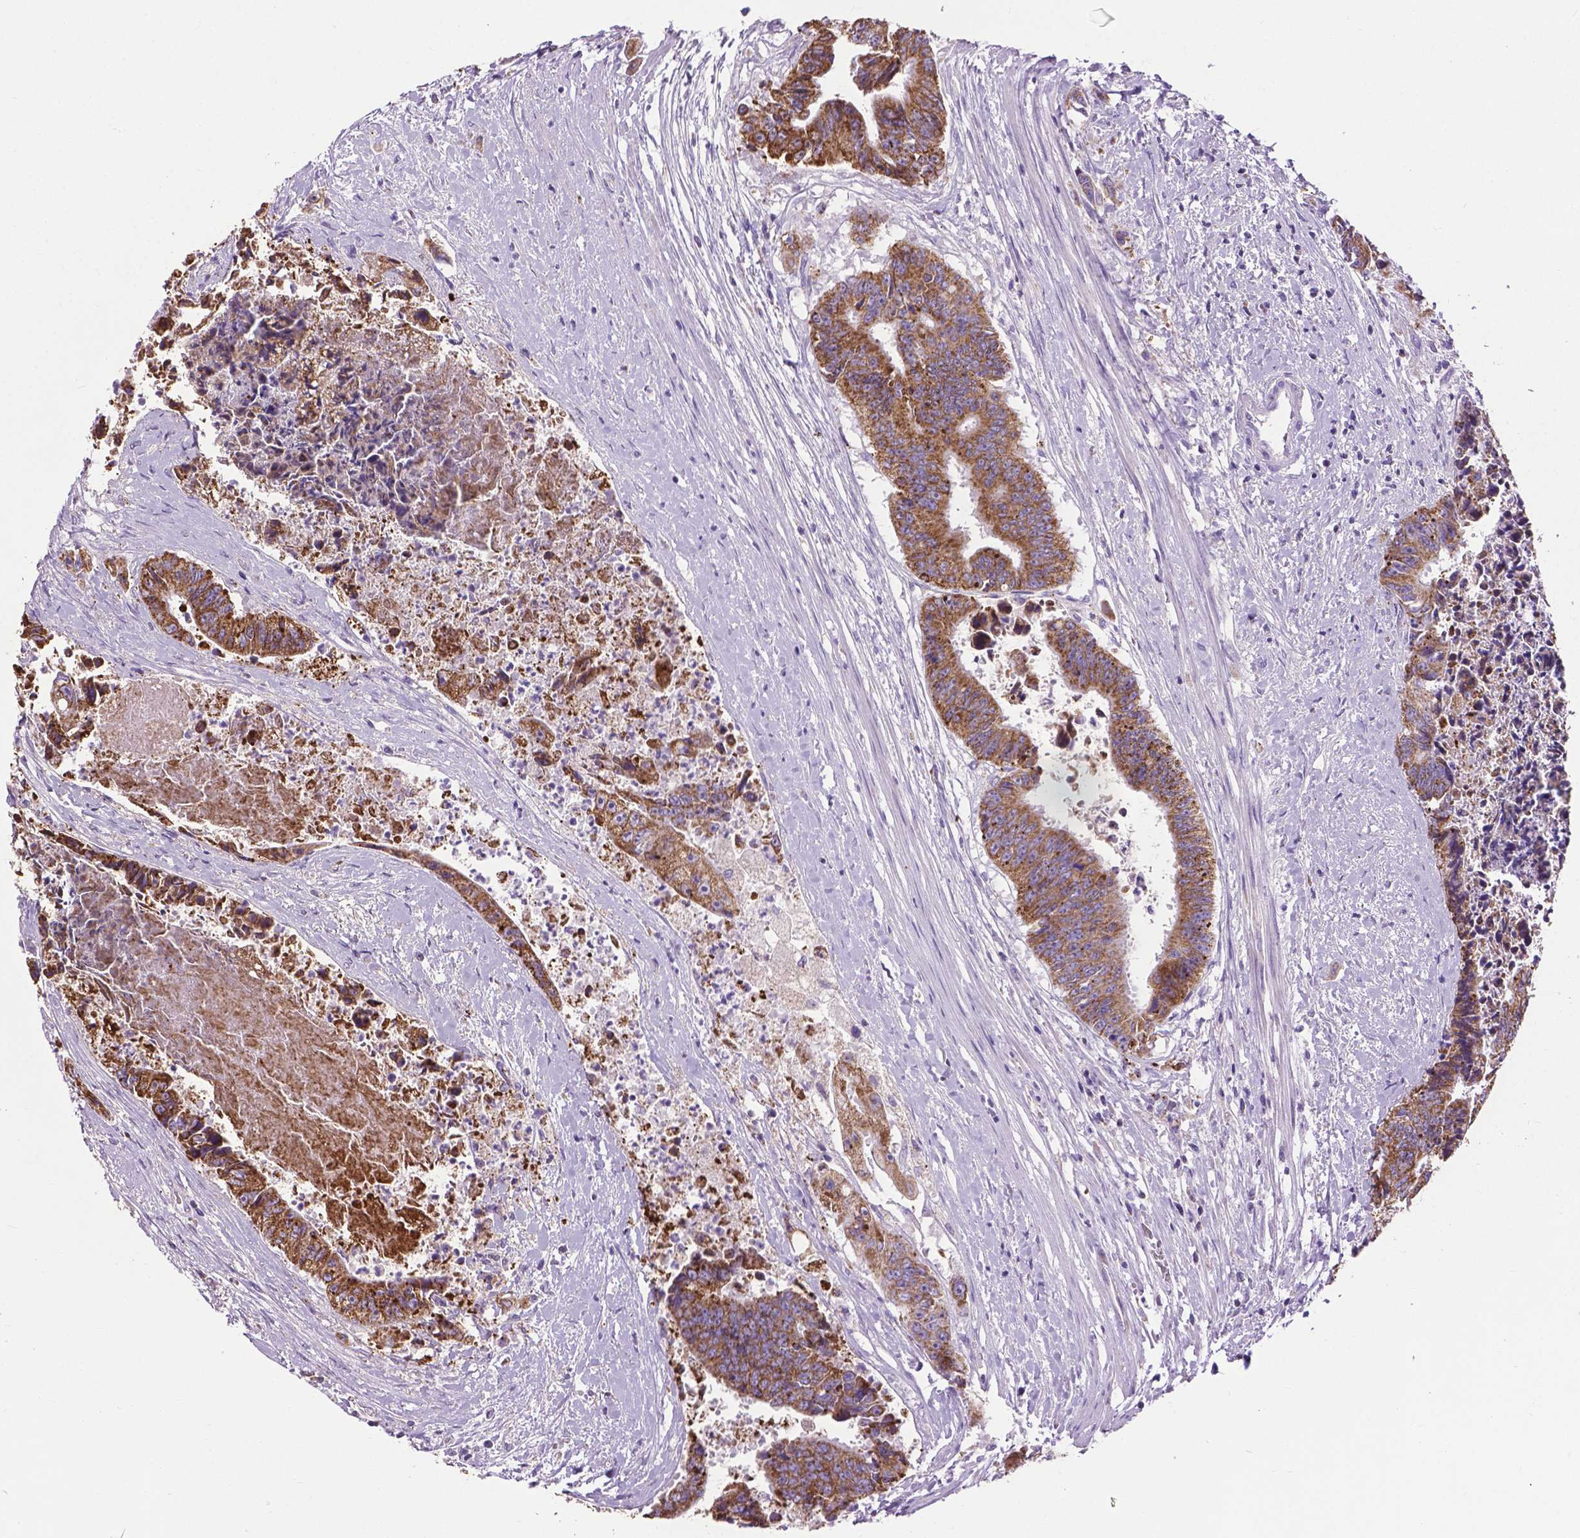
{"staining": {"intensity": "strong", "quantity": ">75%", "location": "cytoplasmic/membranous"}, "tissue": "colorectal cancer", "cell_type": "Tumor cells", "image_type": "cancer", "snomed": [{"axis": "morphology", "description": "Adenocarcinoma, NOS"}, {"axis": "topography", "description": "Rectum"}], "caption": "Protein expression by IHC exhibits strong cytoplasmic/membranous positivity in about >75% of tumor cells in colorectal cancer.", "gene": "VDAC1", "patient": {"sex": "male", "age": 54}}